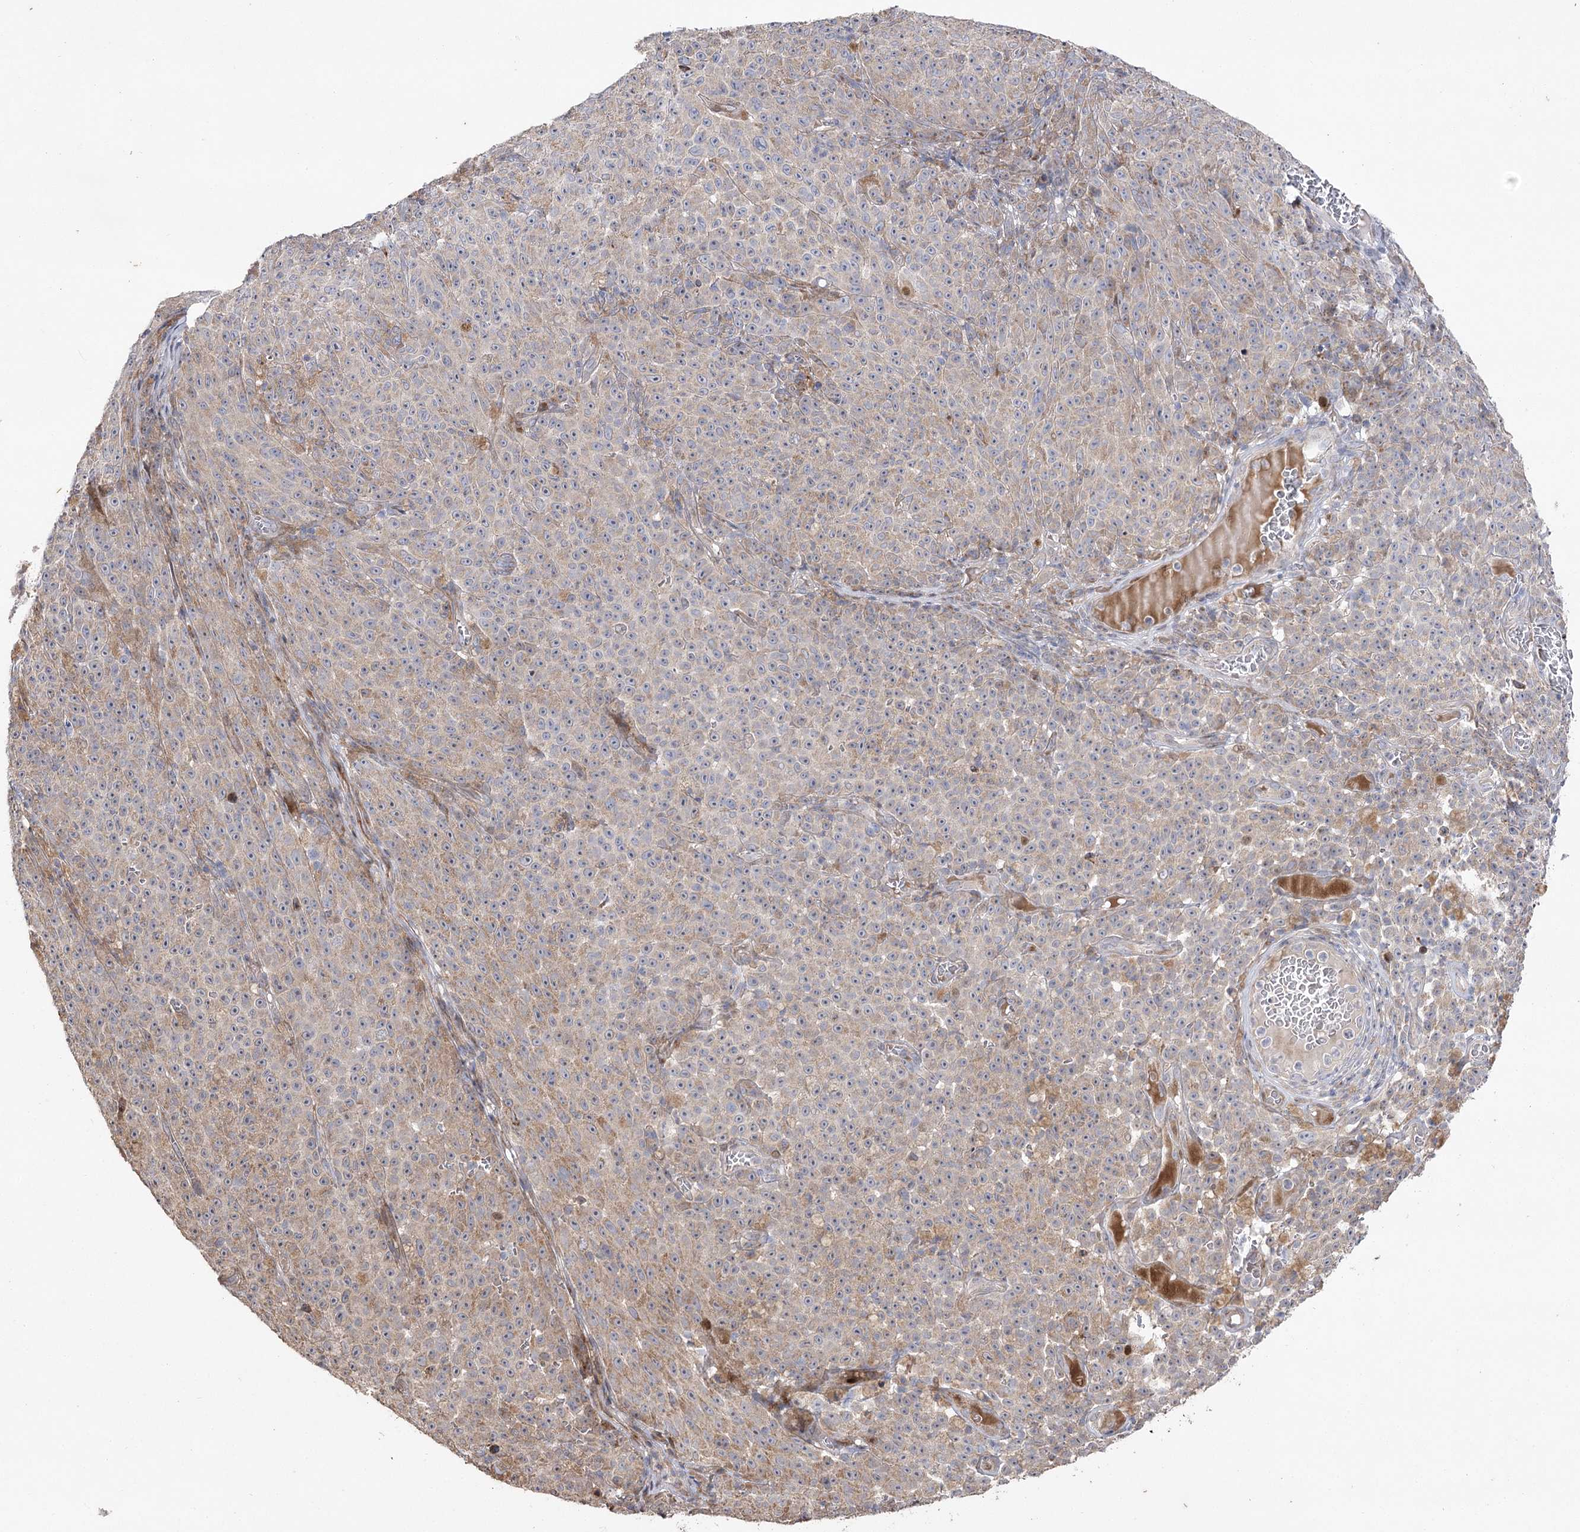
{"staining": {"intensity": "weak", "quantity": "25%-75%", "location": "cytoplasmic/membranous"}, "tissue": "melanoma", "cell_type": "Tumor cells", "image_type": "cancer", "snomed": [{"axis": "morphology", "description": "Malignant melanoma, NOS"}, {"axis": "topography", "description": "Skin"}], "caption": "IHC of malignant melanoma shows low levels of weak cytoplasmic/membranous expression in about 25%-75% of tumor cells.", "gene": "OBSL1", "patient": {"sex": "female", "age": 82}}